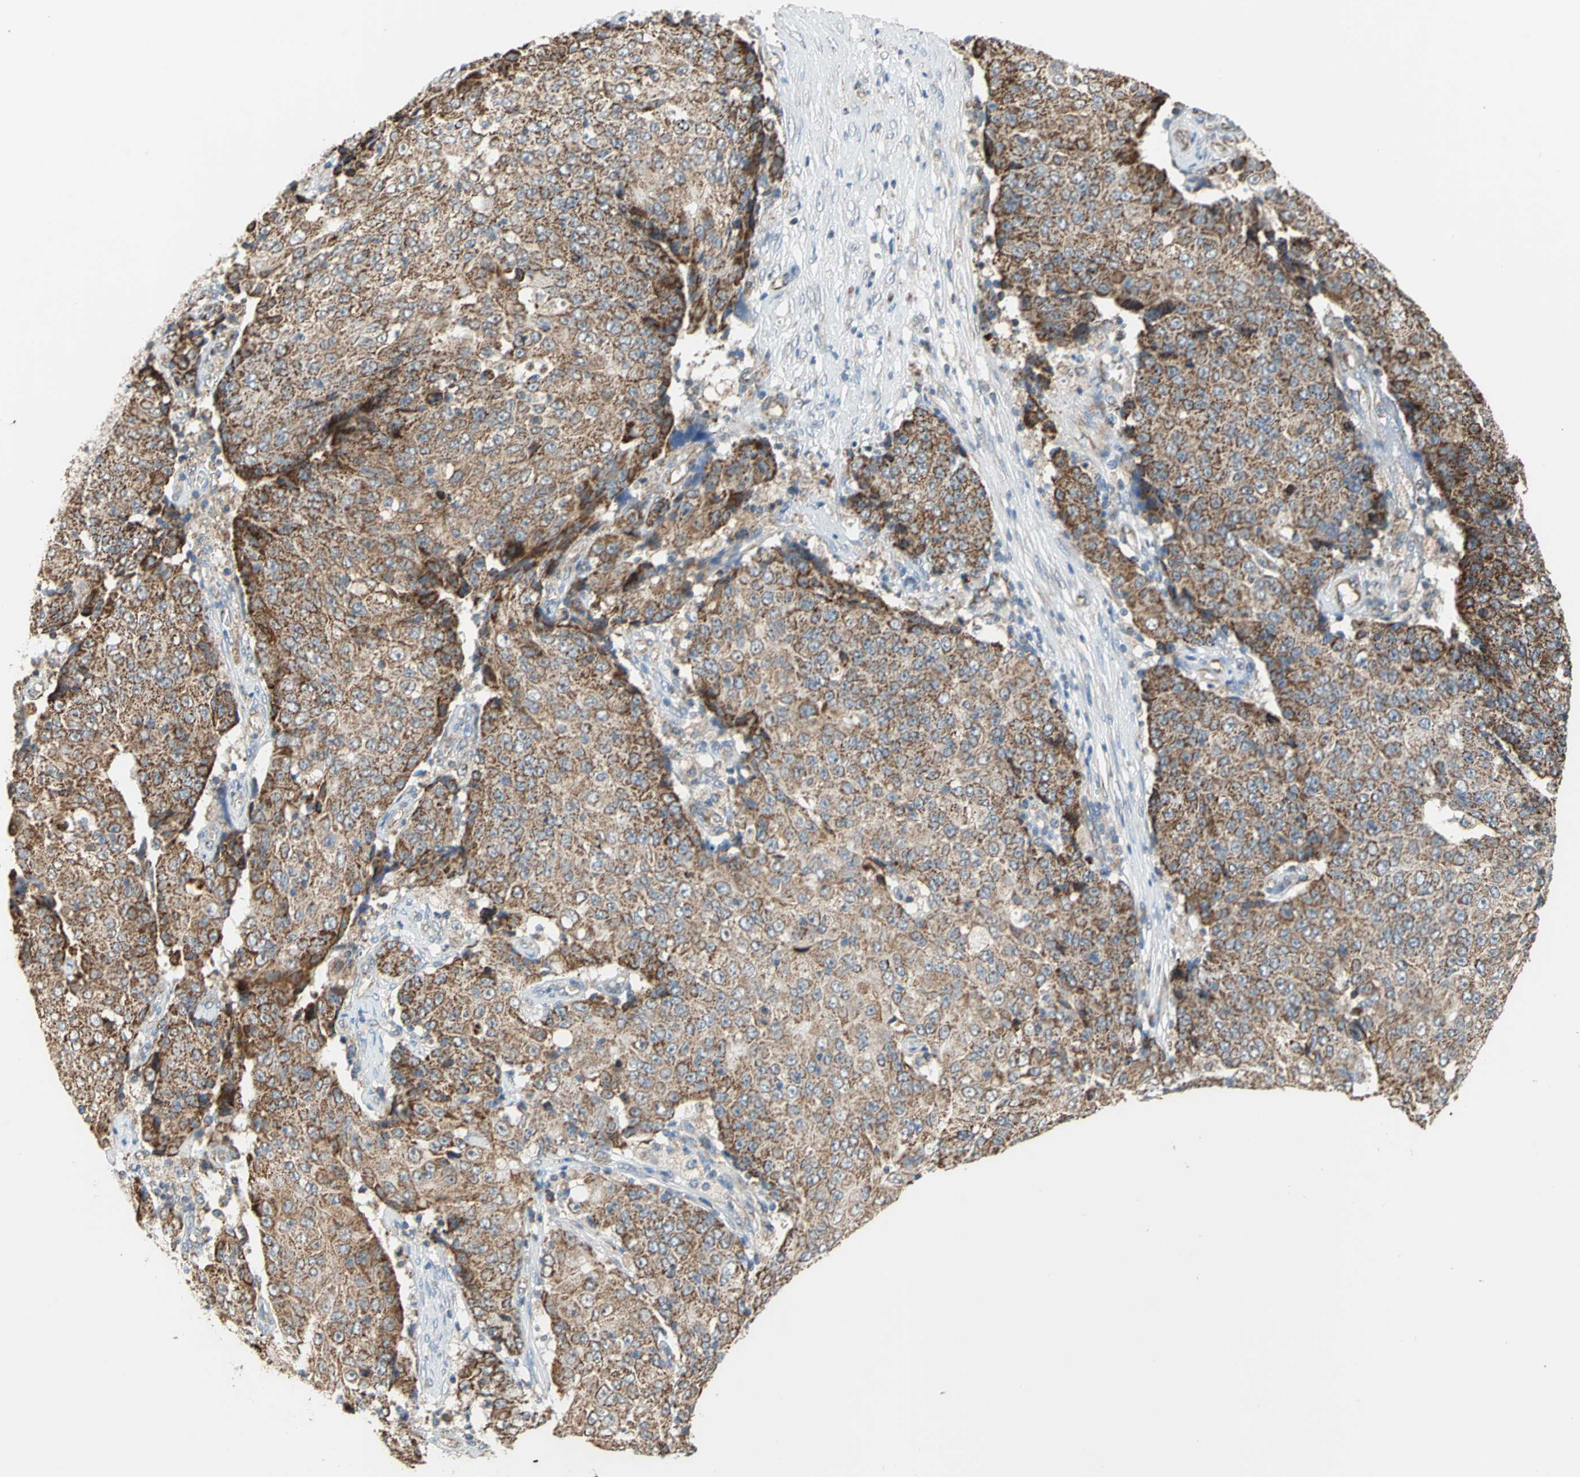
{"staining": {"intensity": "moderate", "quantity": ">75%", "location": "cytoplasmic/membranous"}, "tissue": "ovarian cancer", "cell_type": "Tumor cells", "image_type": "cancer", "snomed": [{"axis": "morphology", "description": "Carcinoma, endometroid"}, {"axis": "topography", "description": "Ovary"}], "caption": "The immunohistochemical stain labels moderate cytoplasmic/membranous staining in tumor cells of ovarian cancer (endometroid carcinoma) tissue.", "gene": "MRPS22", "patient": {"sex": "female", "age": 42}}